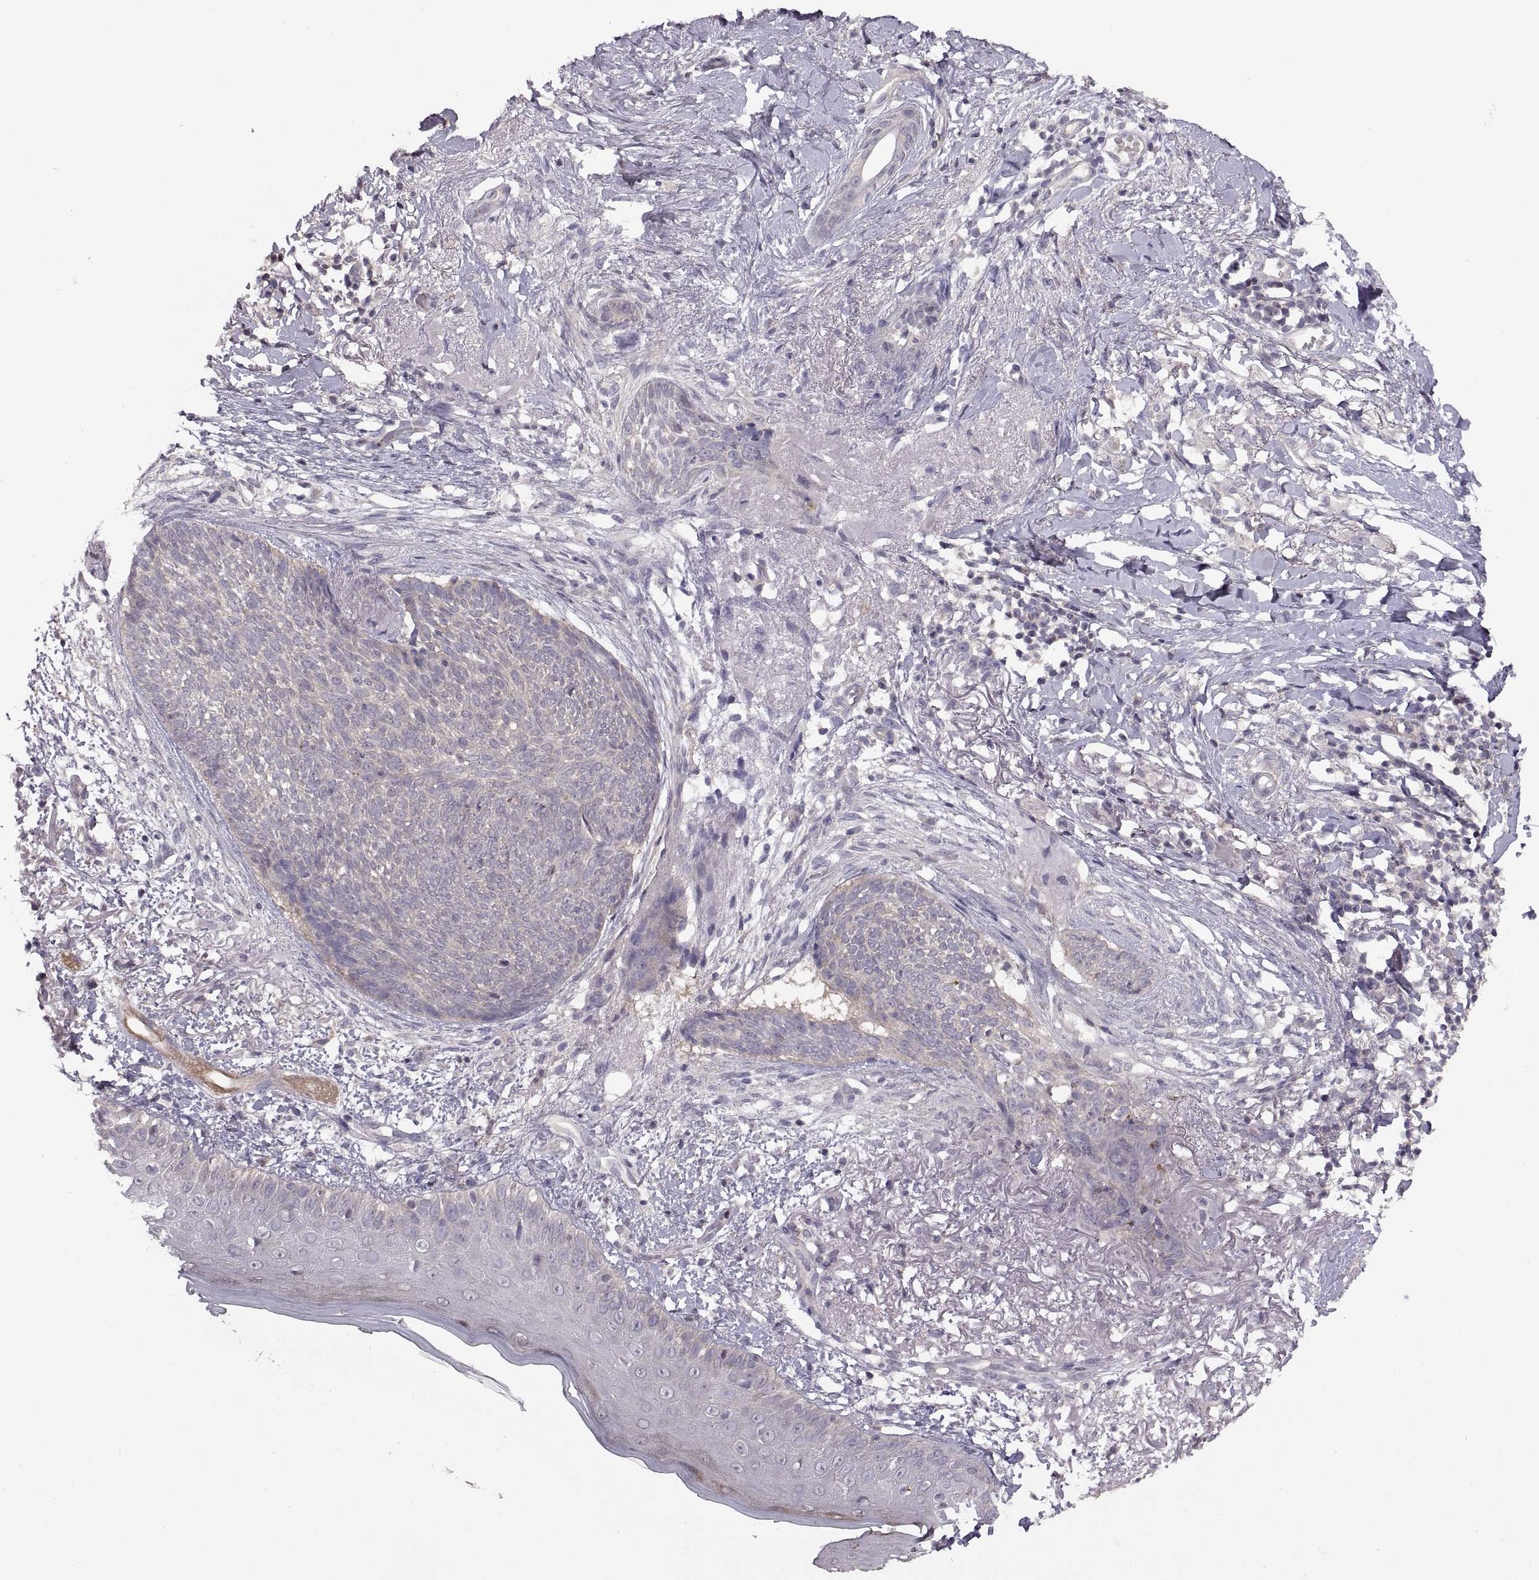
{"staining": {"intensity": "negative", "quantity": "none", "location": "none"}, "tissue": "skin cancer", "cell_type": "Tumor cells", "image_type": "cancer", "snomed": [{"axis": "morphology", "description": "Normal tissue, NOS"}, {"axis": "morphology", "description": "Basal cell carcinoma"}, {"axis": "topography", "description": "Skin"}], "caption": "This is an IHC micrograph of basal cell carcinoma (skin). There is no positivity in tumor cells.", "gene": "NMNAT2", "patient": {"sex": "male", "age": 84}}